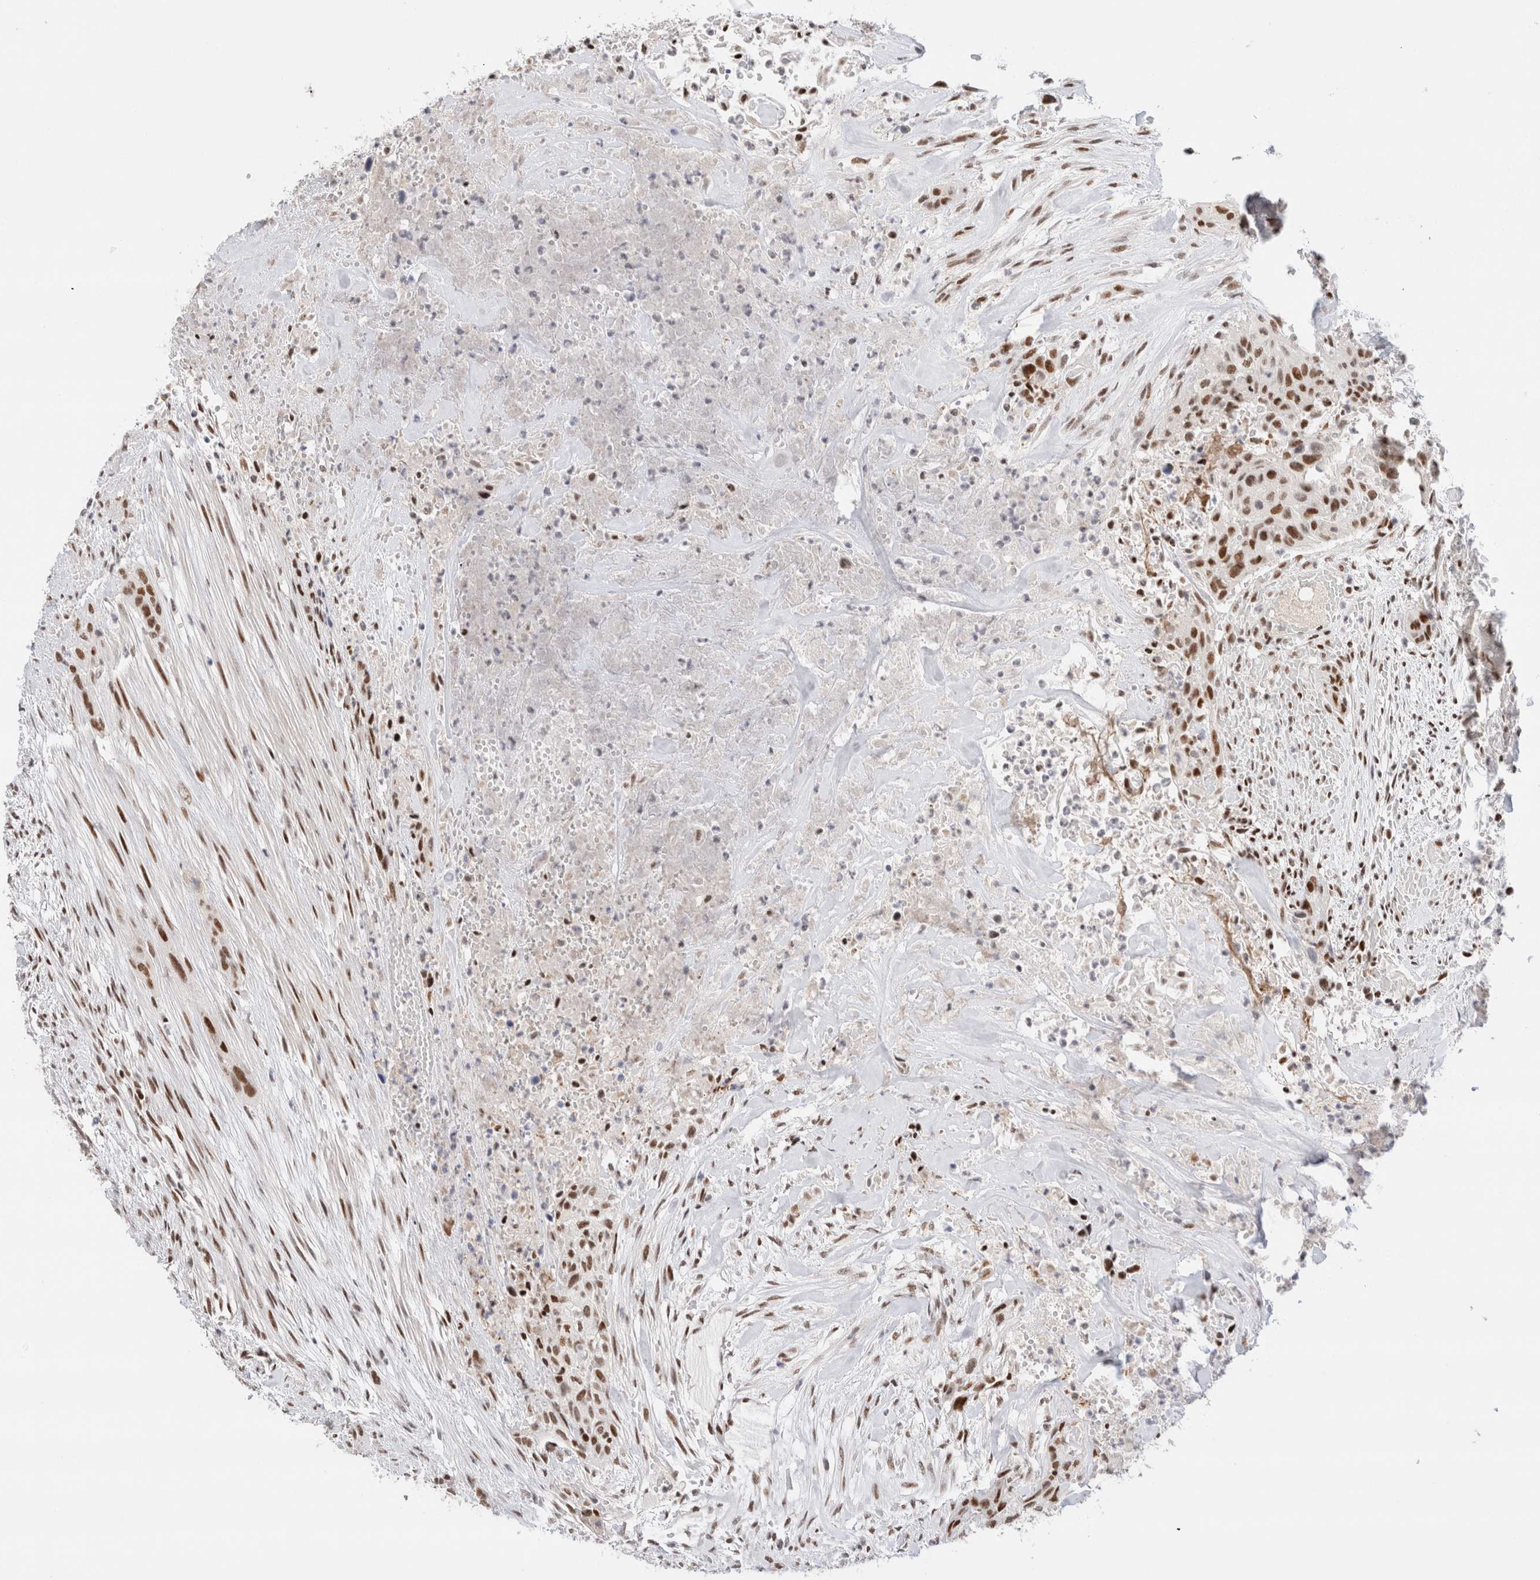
{"staining": {"intensity": "moderate", "quantity": ">75%", "location": "nuclear"}, "tissue": "urothelial cancer", "cell_type": "Tumor cells", "image_type": "cancer", "snomed": [{"axis": "morphology", "description": "Urothelial carcinoma, High grade"}, {"axis": "topography", "description": "Urinary bladder"}], "caption": "Immunohistochemistry of human urothelial cancer exhibits medium levels of moderate nuclear expression in about >75% of tumor cells.", "gene": "ZNF282", "patient": {"sex": "male", "age": 35}}